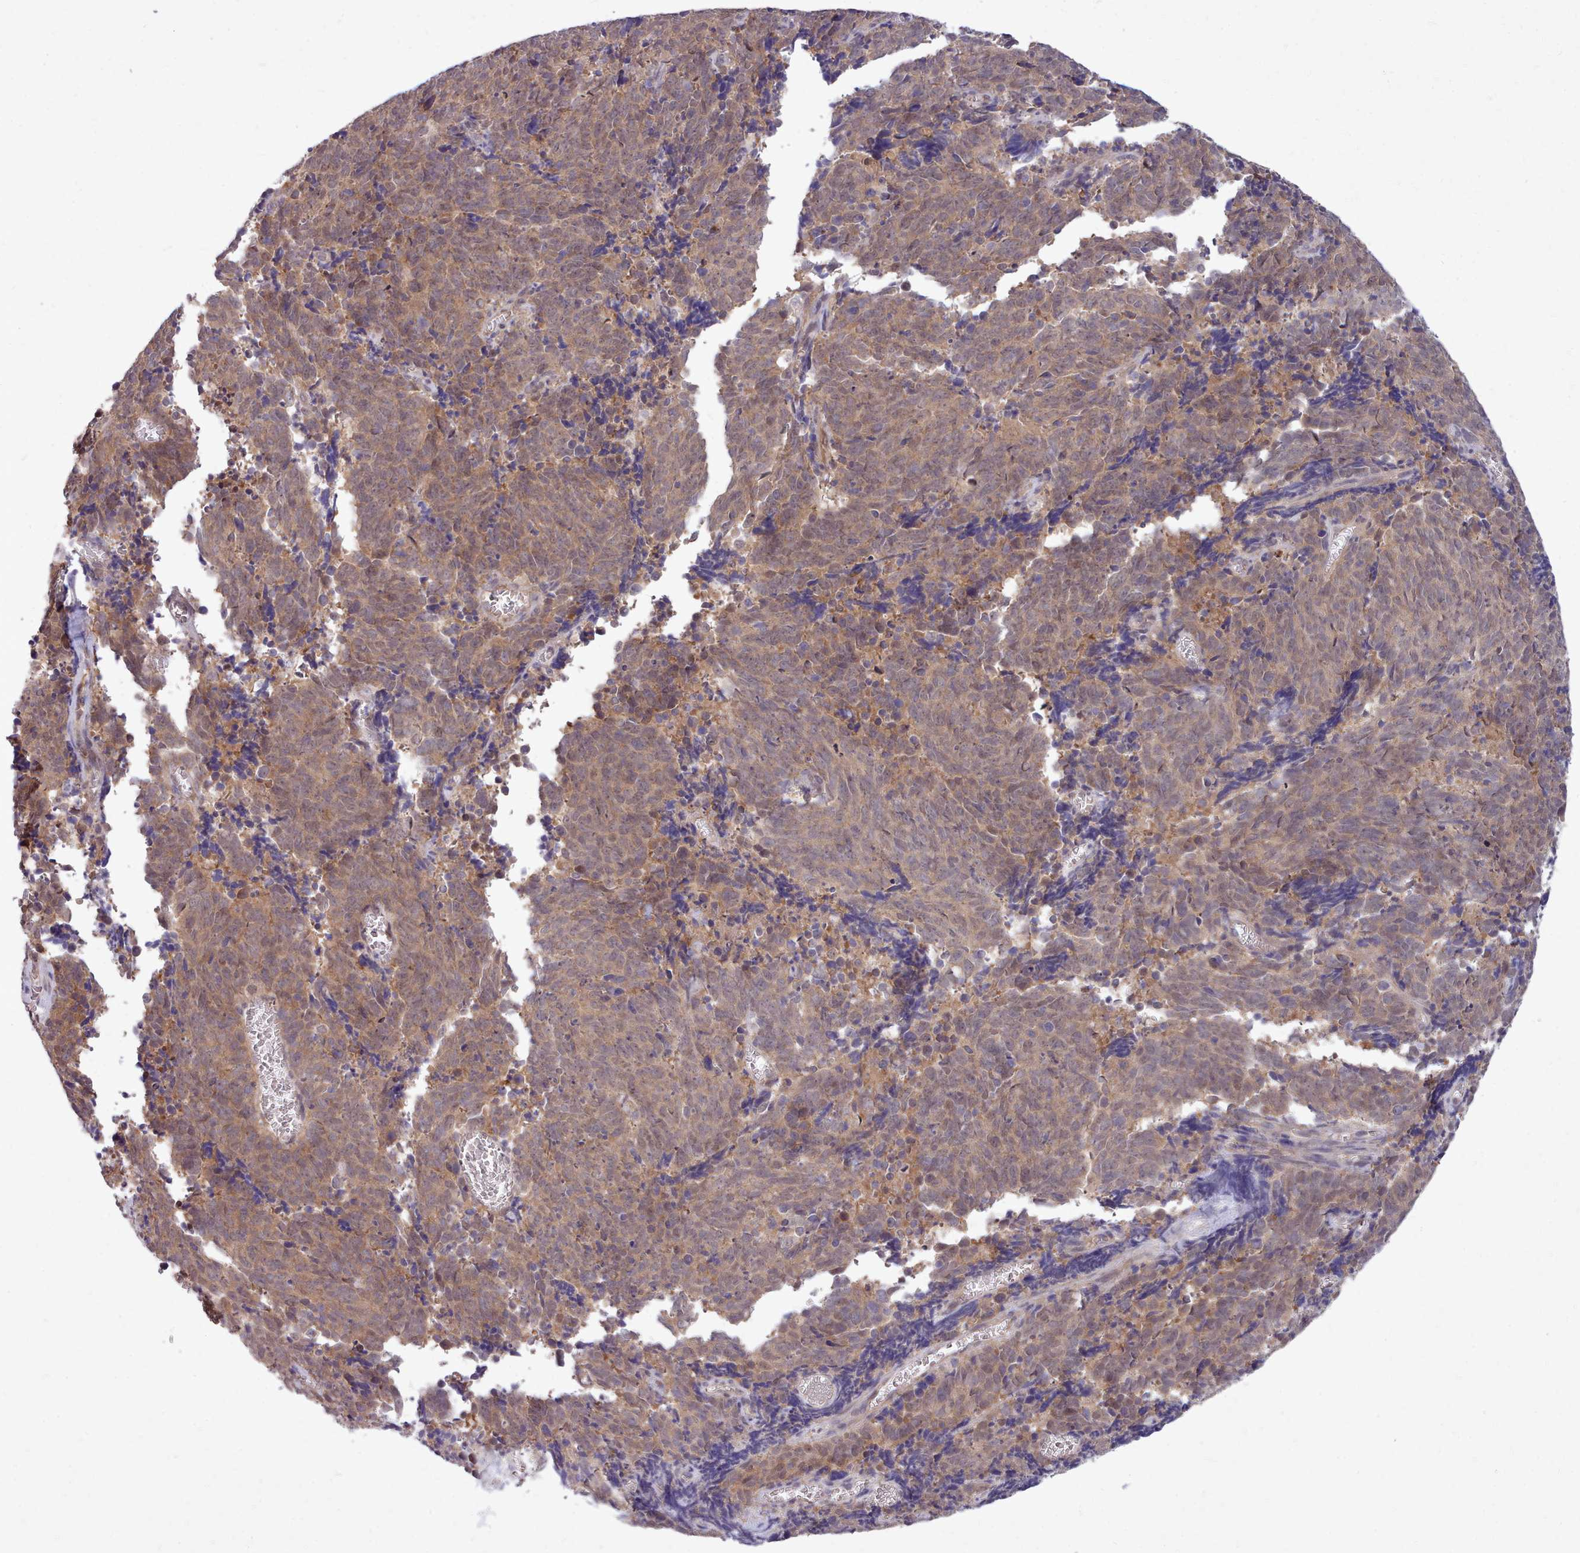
{"staining": {"intensity": "weak", "quantity": ">75%", "location": "cytoplasmic/membranous"}, "tissue": "cervical cancer", "cell_type": "Tumor cells", "image_type": "cancer", "snomed": [{"axis": "morphology", "description": "Squamous cell carcinoma, NOS"}, {"axis": "topography", "description": "Cervix"}], "caption": "The micrograph displays staining of squamous cell carcinoma (cervical), revealing weak cytoplasmic/membranous protein expression (brown color) within tumor cells.", "gene": "AHCY", "patient": {"sex": "female", "age": 29}}